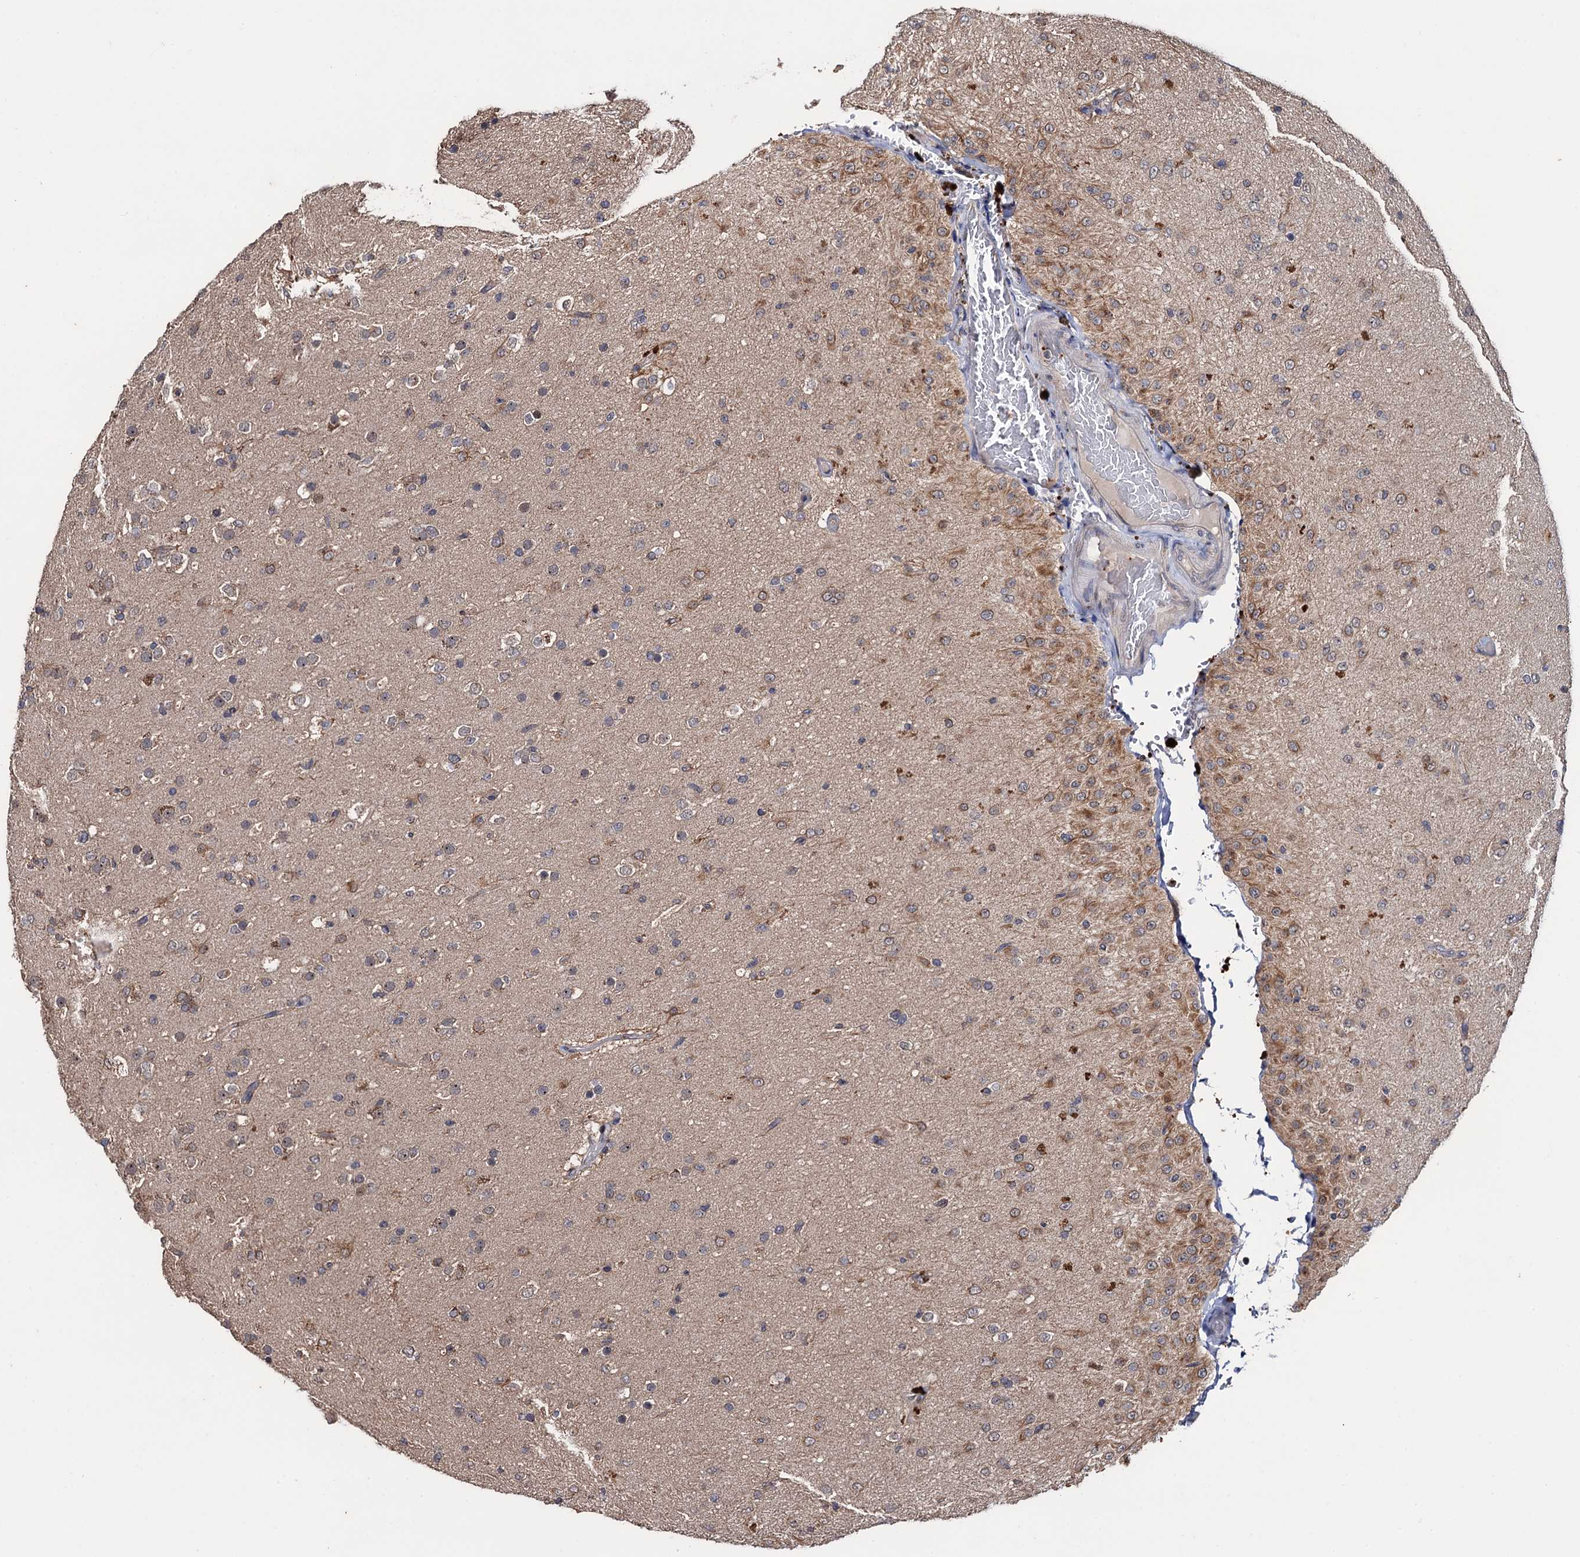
{"staining": {"intensity": "moderate", "quantity": "25%-75%", "location": "cytoplasmic/membranous"}, "tissue": "glioma", "cell_type": "Tumor cells", "image_type": "cancer", "snomed": [{"axis": "morphology", "description": "Glioma, malignant, Low grade"}, {"axis": "topography", "description": "Brain"}], "caption": "A medium amount of moderate cytoplasmic/membranous positivity is present in approximately 25%-75% of tumor cells in malignant glioma (low-grade) tissue.", "gene": "LRRC63", "patient": {"sex": "male", "age": 65}}